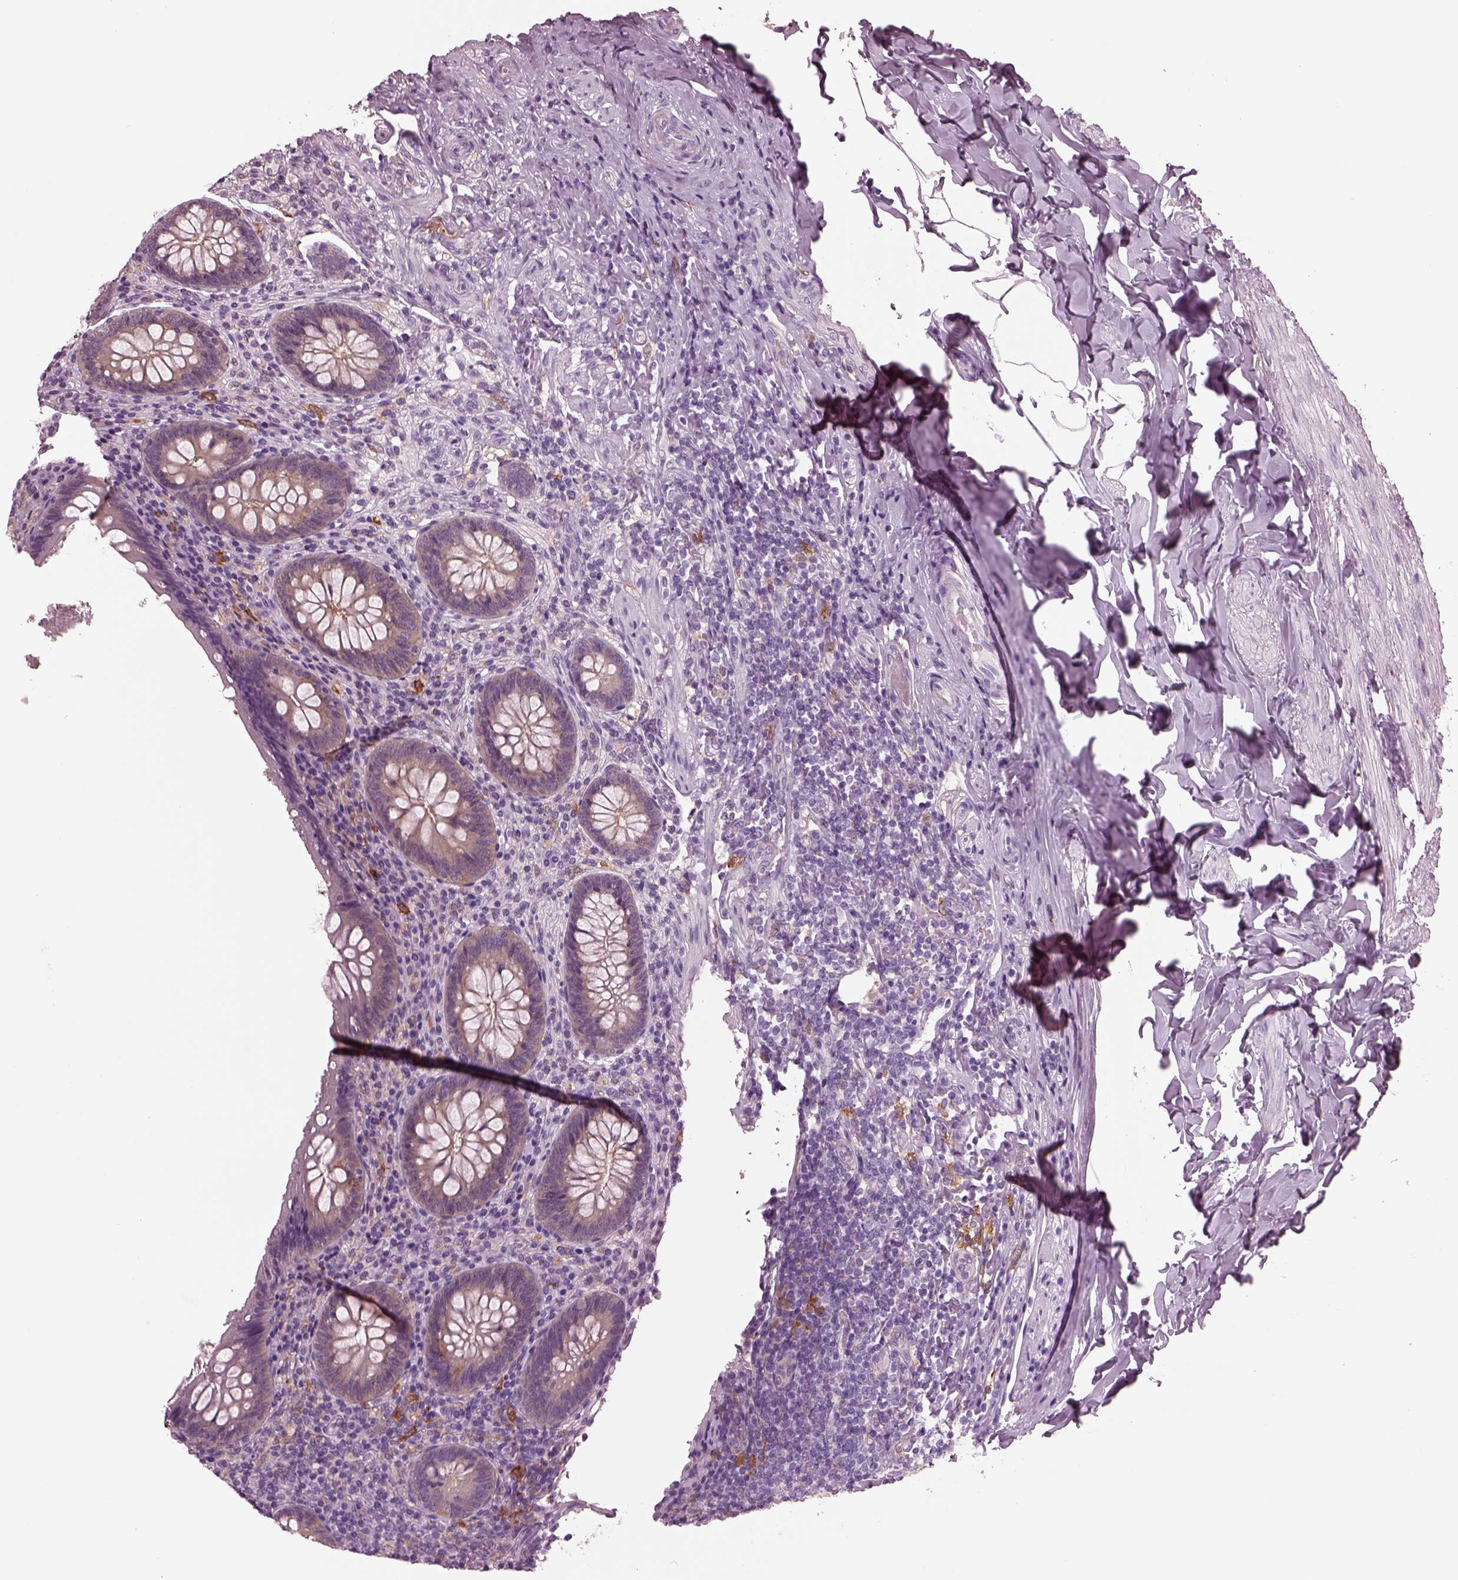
{"staining": {"intensity": "negative", "quantity": "none", "location": "none"}, "tissue": "appendix", "cell_type": "Glandular cells", "image_type": "normal", "snomed": [{"axis": "morphology", "description": "Normal tissue, NOS"}, {"axis": "topography", "description": "Appendix"}], "caption": "A high-resolution image shows immunohistochemistry staining of benign appendix, which demonstrates no significant staining in glandular cells.", "gene": "SHTN1", "patient": {"sex": "male", "age": 47}}